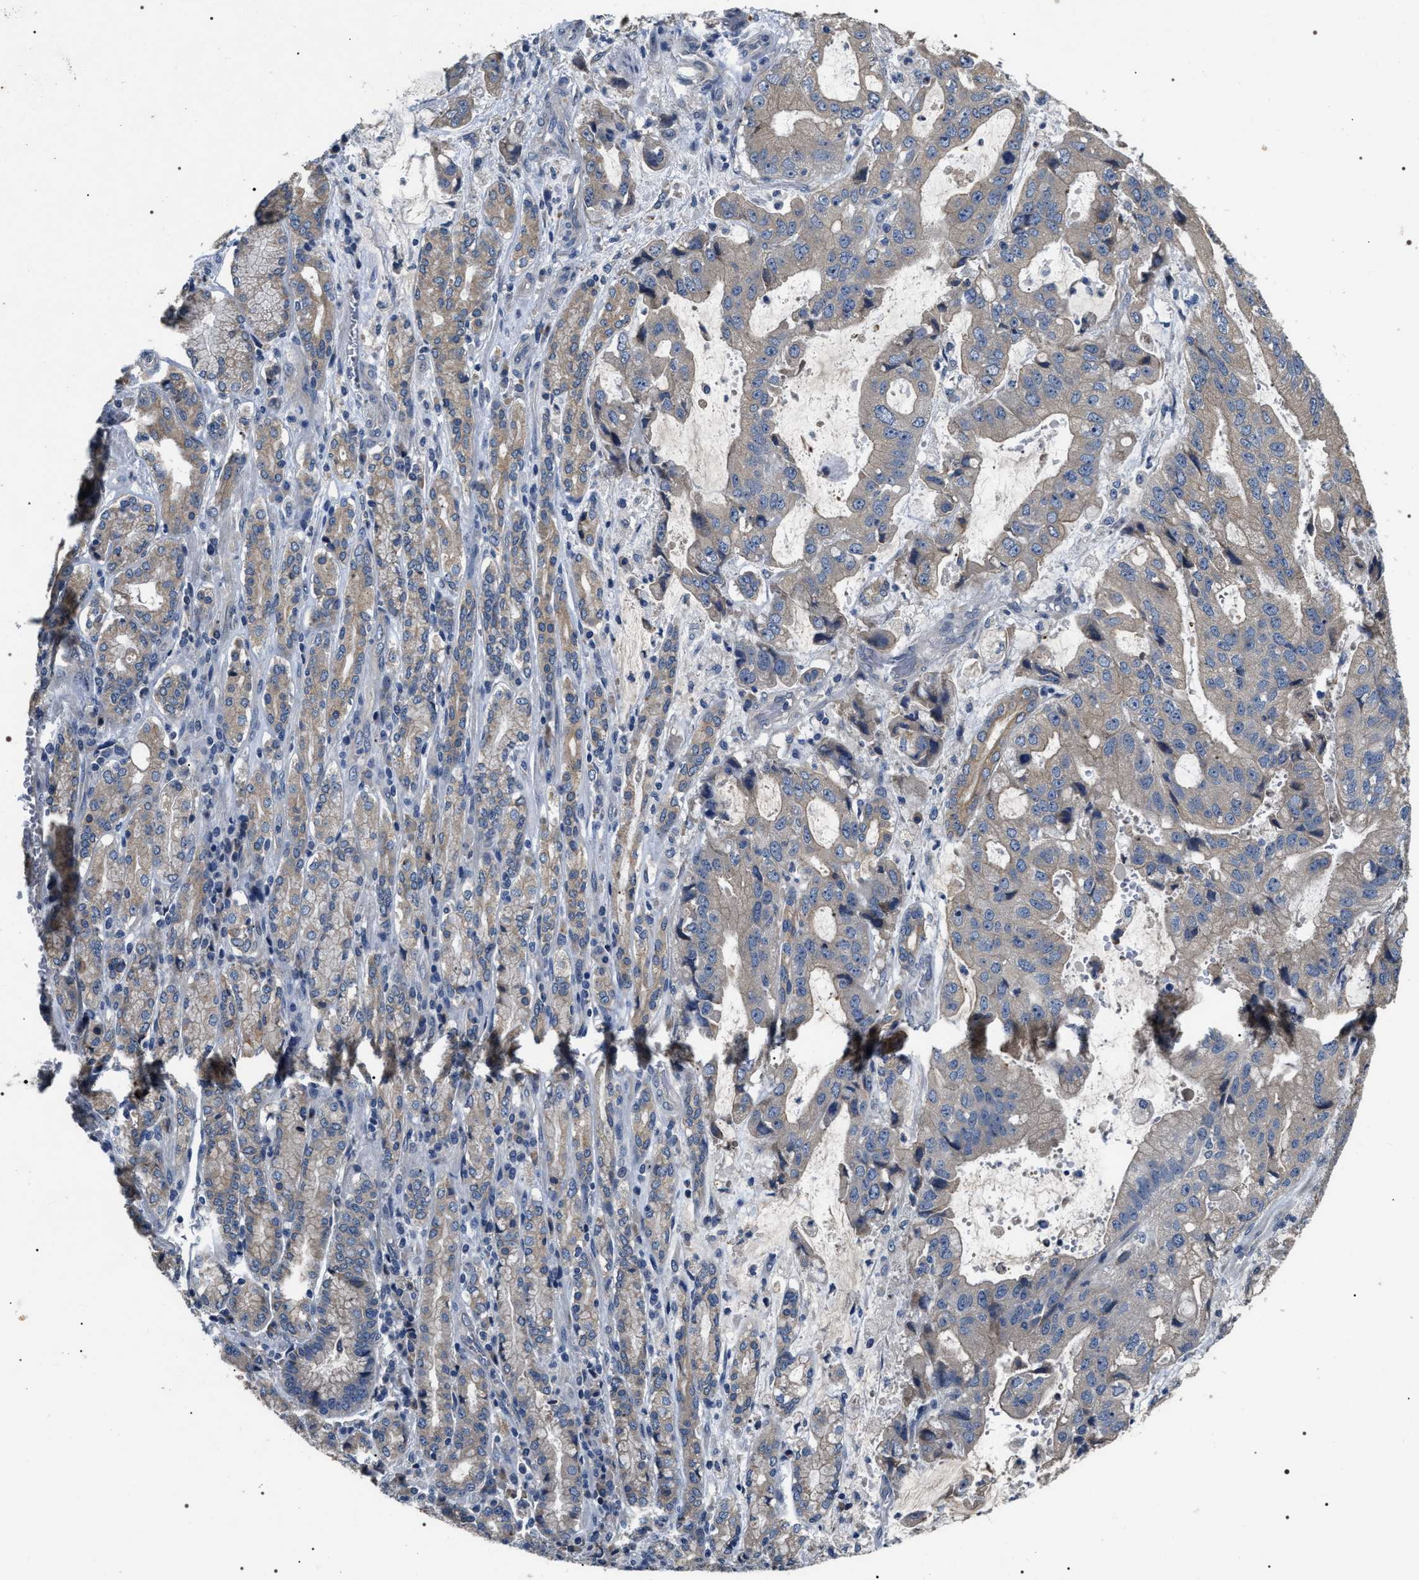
{"staining": {"intensity": "weak", "quantity": "<25%", "location": "cytoplasmic/membranous"}, "tissue": "stomach cancer", "cell_type": "Tumor cells", "image_type": "cancer", "snomed": [{"axis": "morphology", "description": "Normal tissue, NOS"}, {"axis": "morphology", "description": "Adenocarcinoma, NOS"}, {"axis": "topography", "description": "Stomach"}], "caption": "Stomach adenocarcinoma stained for a protein using IHC exhibits no expression tumor cells.", "gene": "IFT81", "patient": {"sex": "male", "age": 62}}